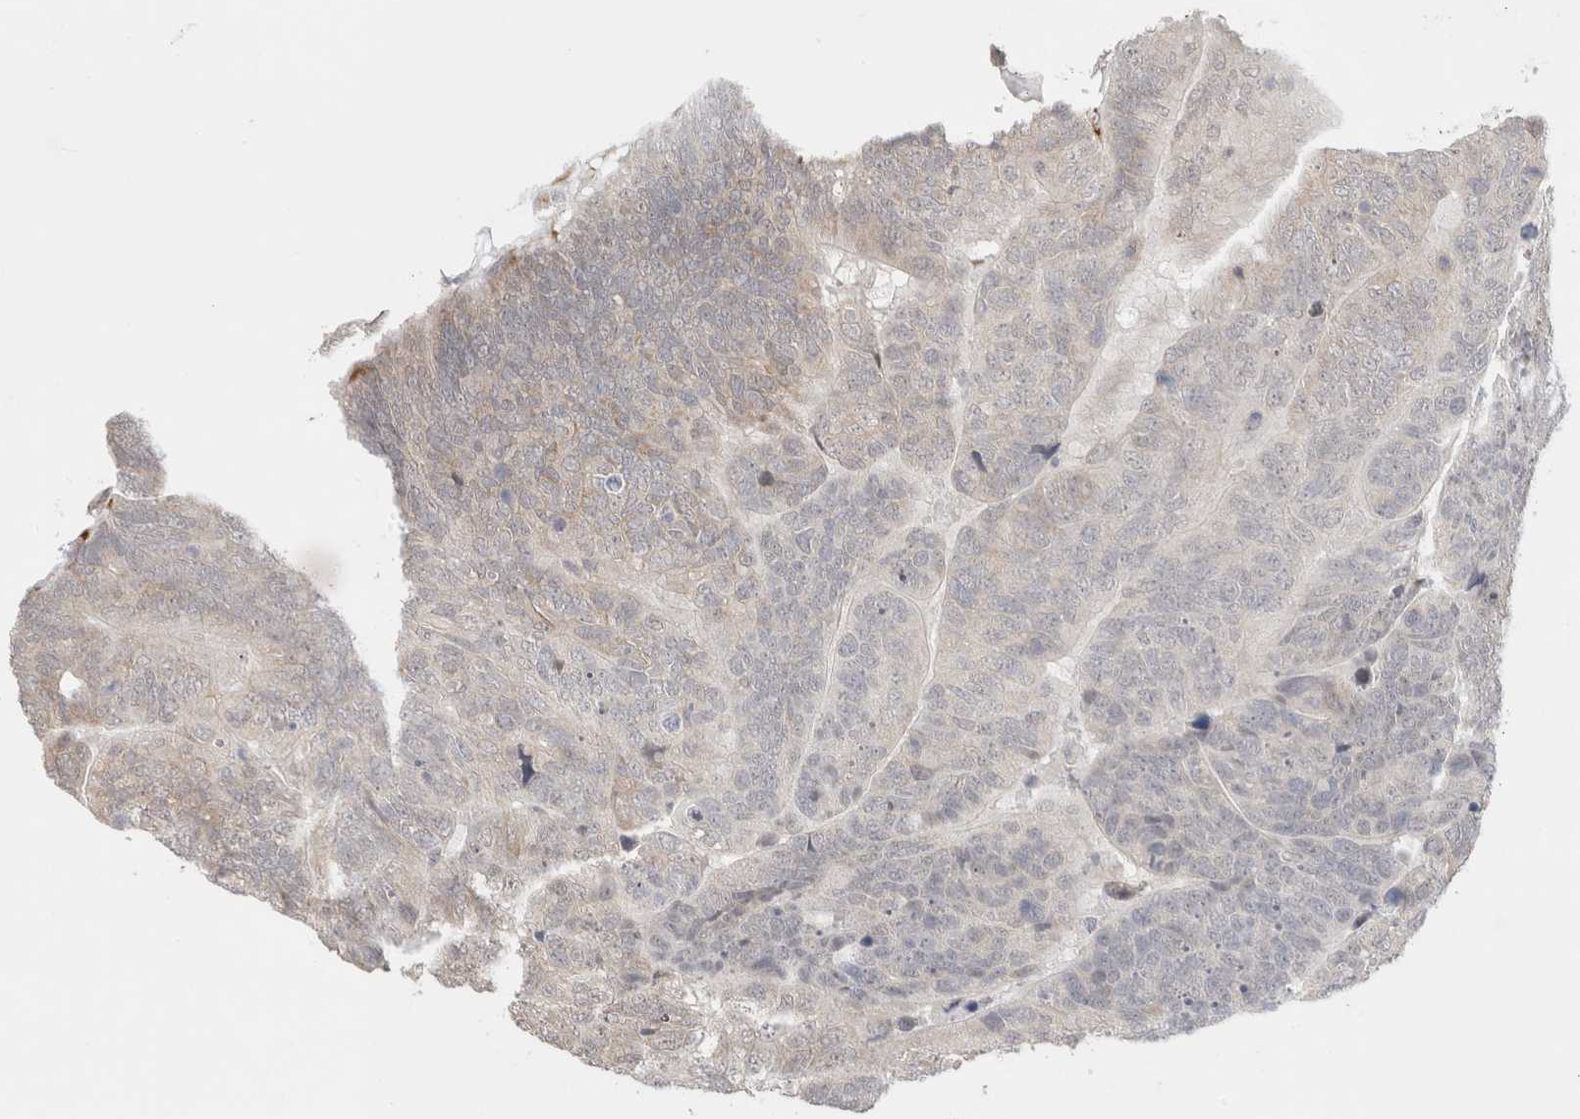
{"staining": {"intensity": "negative", "quantity": "none", "location": "none"}, "tissue": "colorectal cancer", "cell_type": "Tumor cells", "image_type": "cancer", "snomed": [{"axis": "morphology", "description": "Adenocarcinoma, NOS"}, {"axis": "topography", "description": "Colon"}], "caption": "This is an immunohistochemistry photomicrograph of human colorectal cancer. There is no expression in tumor cells.", "gene": "HDLBP", "patient": {"sex": "female", "age": 67}}